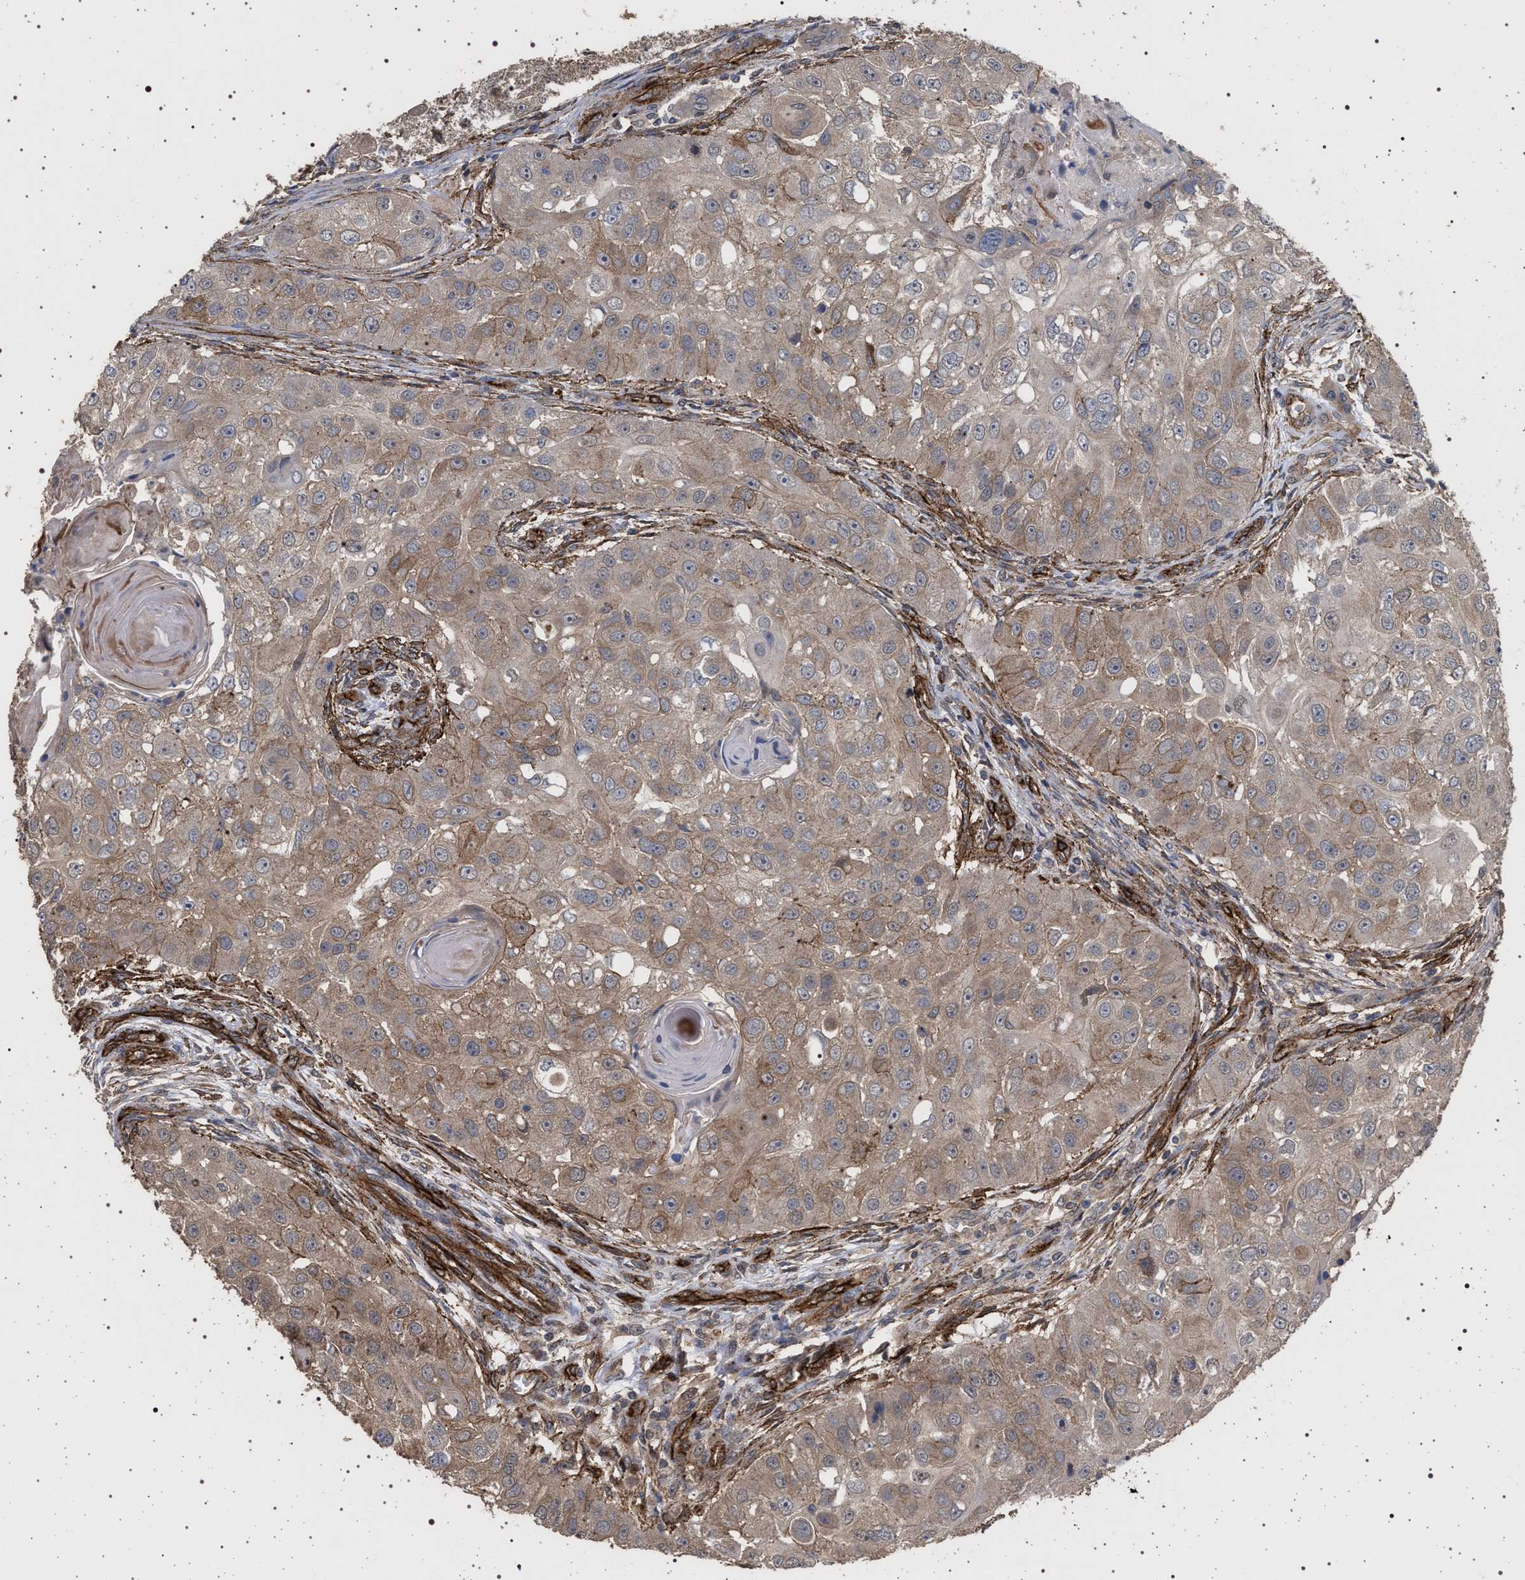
{"staining": {"intensity": "moderate", "quantity": ">75%", "location": "cytoplasmic/membranous"}, "tissue": "head and neck cancer", "cell_type": "Tumor cells", "image_type": "cancer", "snomed": [{"axis": "morphology", "description": "Normal tissue, NOS"}, {"axis": "morphology", "description": "Squamous cell carcinoma, NOS"}, {"axis": "topography", "description": "Skeletal muscle"}, {"axis": "topography", "description": "Head-Neck"}], "caption": "High-power microscopy captured an IHC histopathology image of head and neck cancer, revealing moderate cytoplasmic/membranous positivity in about >75% of tumor cells. (DAB IHC, brown staining for protein, blue staining for nuclei).", "gene": "IFT20", "patient": {"sex": "male", "age": 51}}